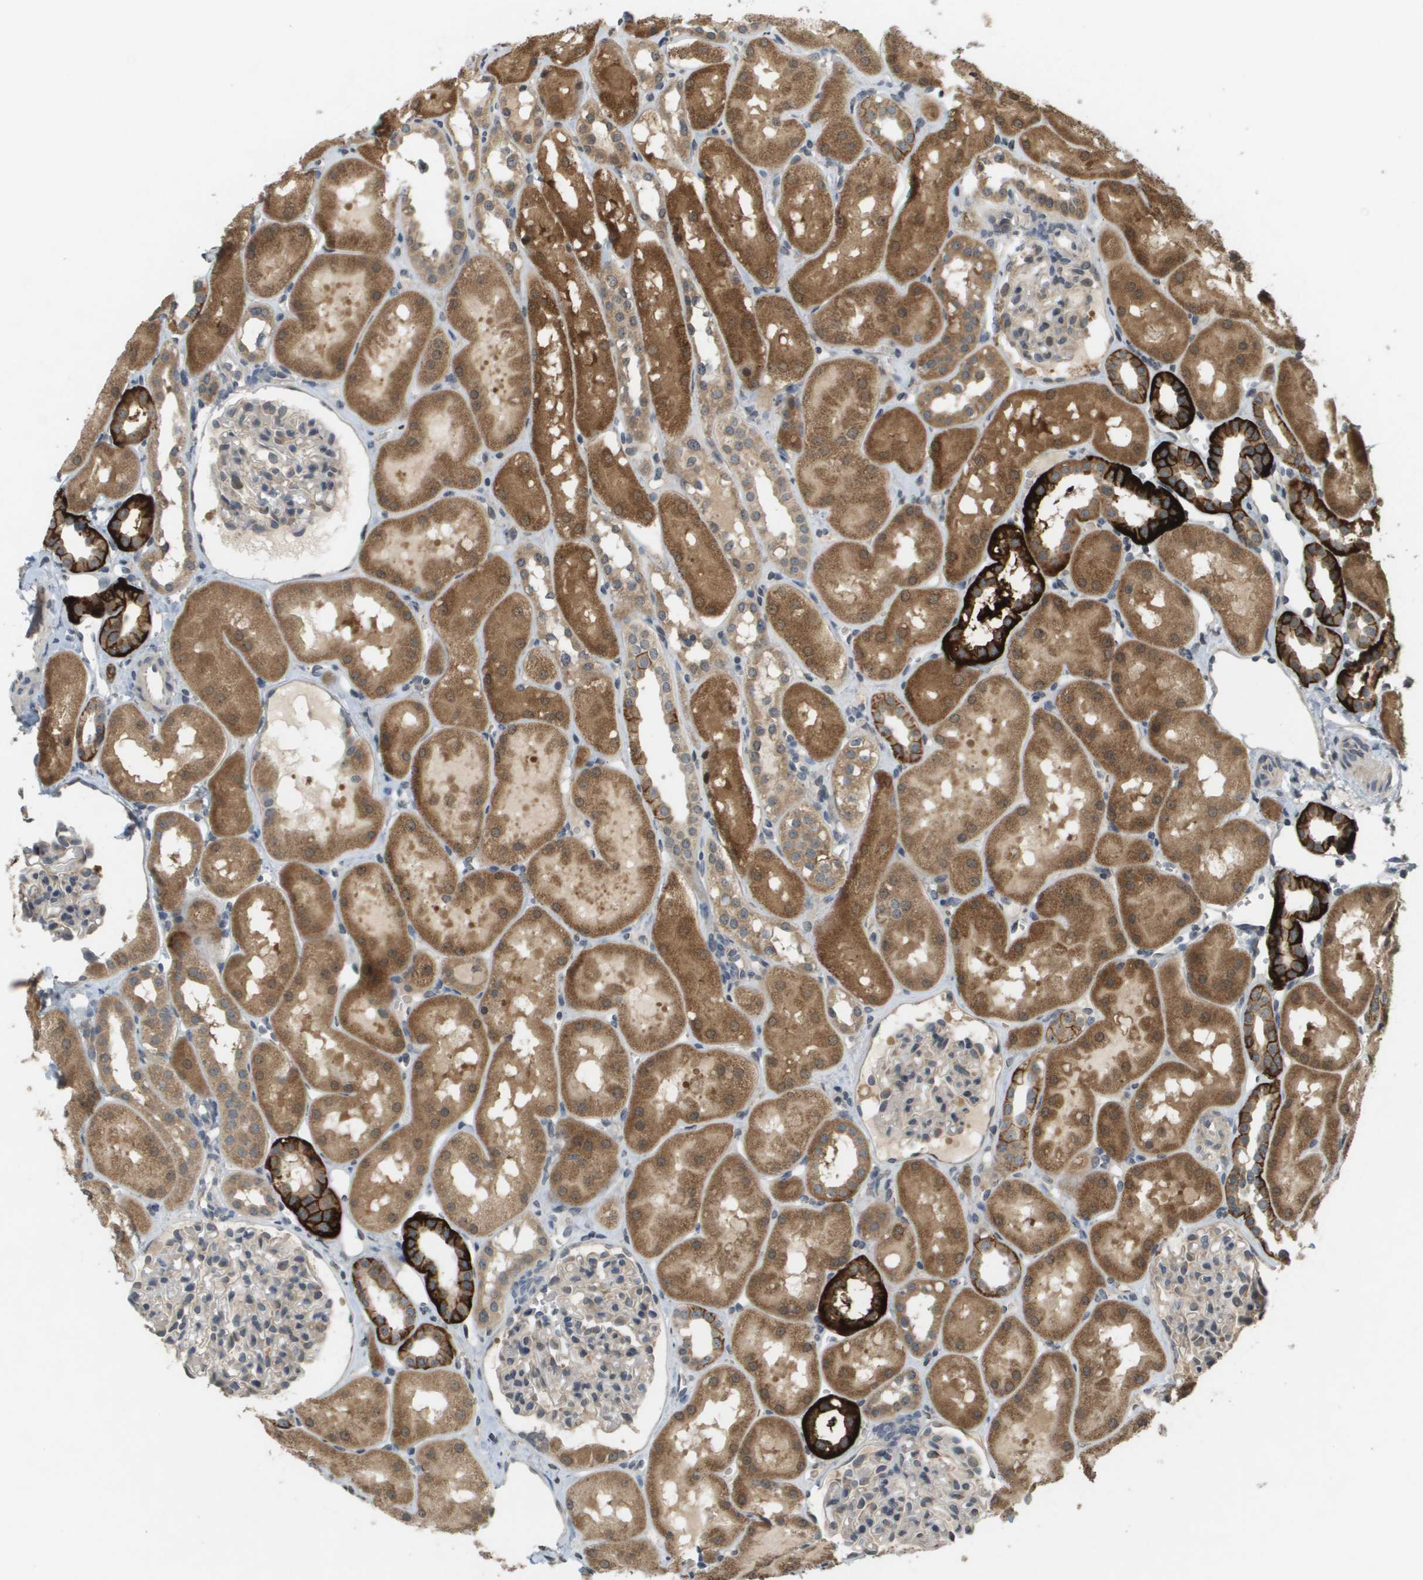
{"staining": {"intensity": "weak", "quantity": "<25%", "location": "cytoplasmic/membranous"}, "tissue": "kidney", "cell_type": "Cells in glomeruli", "image_type": "normal", "snomed": [{"axis": "morphology", "description": "Normal tissue, NOS"}, {"axis": "topography", "description": "Kidney"}, {"axis": "topography", "description": "Urinary bladder"}], "caption": "Immunohistochemistry (IHC) image of unremarkable human kidney stained for a protein (brown), which displays no staining in cells in glomeruli.", "gene": "RAB21", "patient": {"sex": "male", "age": 16}}